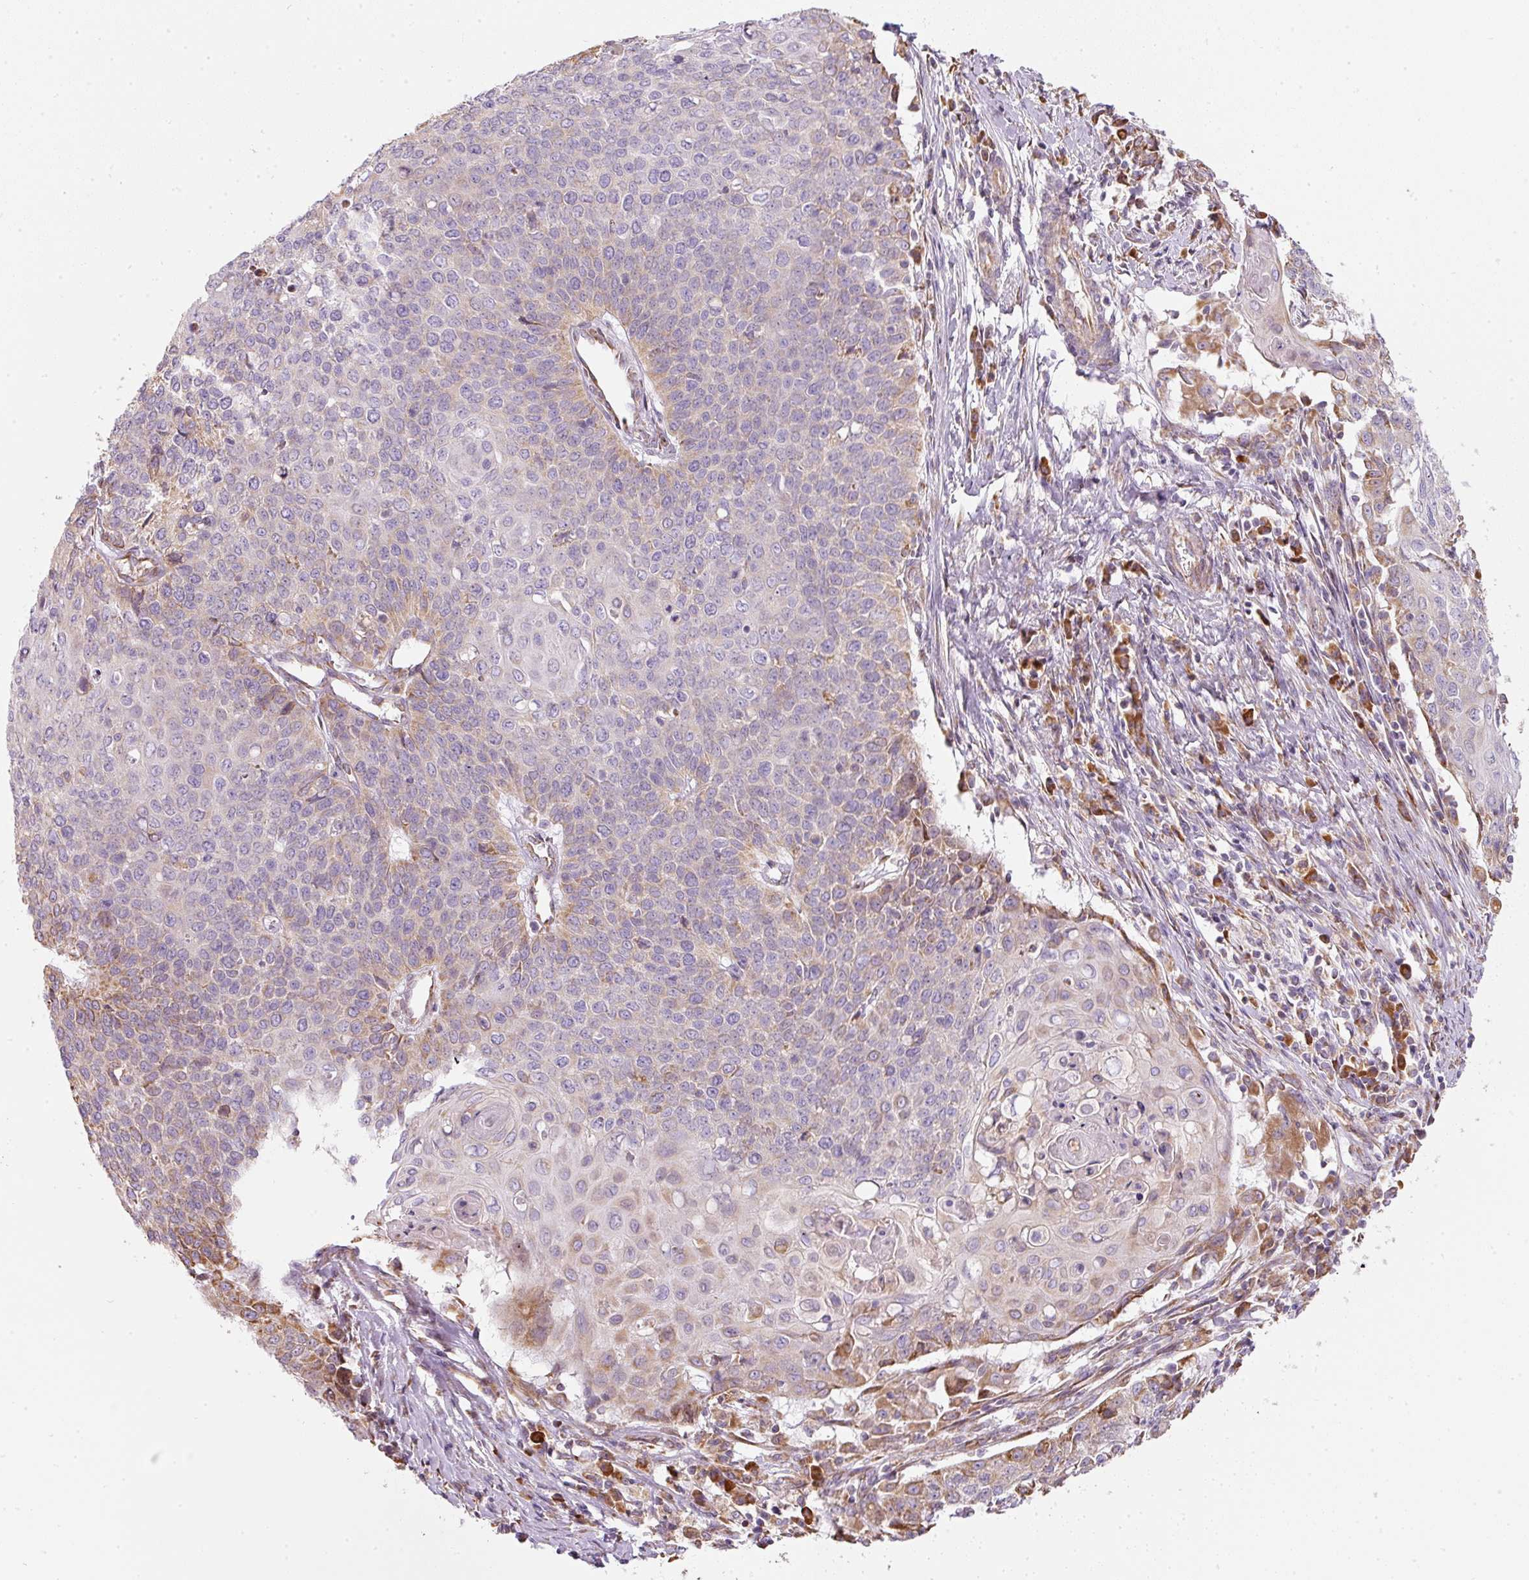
{"staining": {"intensity": "weak", "quantity": "<25%", "location": "cytoplasmic/membranous"}, "tissue": "cervical cancer", "cell_type": "Tumor cells", "image_type": "cancer", "snomed": [{"axis": "morphology", "description": "Squamous cell carcinoma, NOS"}, {"axis": "topography", "description": "Cervix"}], "caption": "This photomicrograph is of cervical squamous cell carcinoma stained with IHC to label a protein in brown with the nuclei are counter-stained blue. There is no expression in tumor cells.", "gene": "MORN4", "patient": {"sex": "female", "age": 39}}